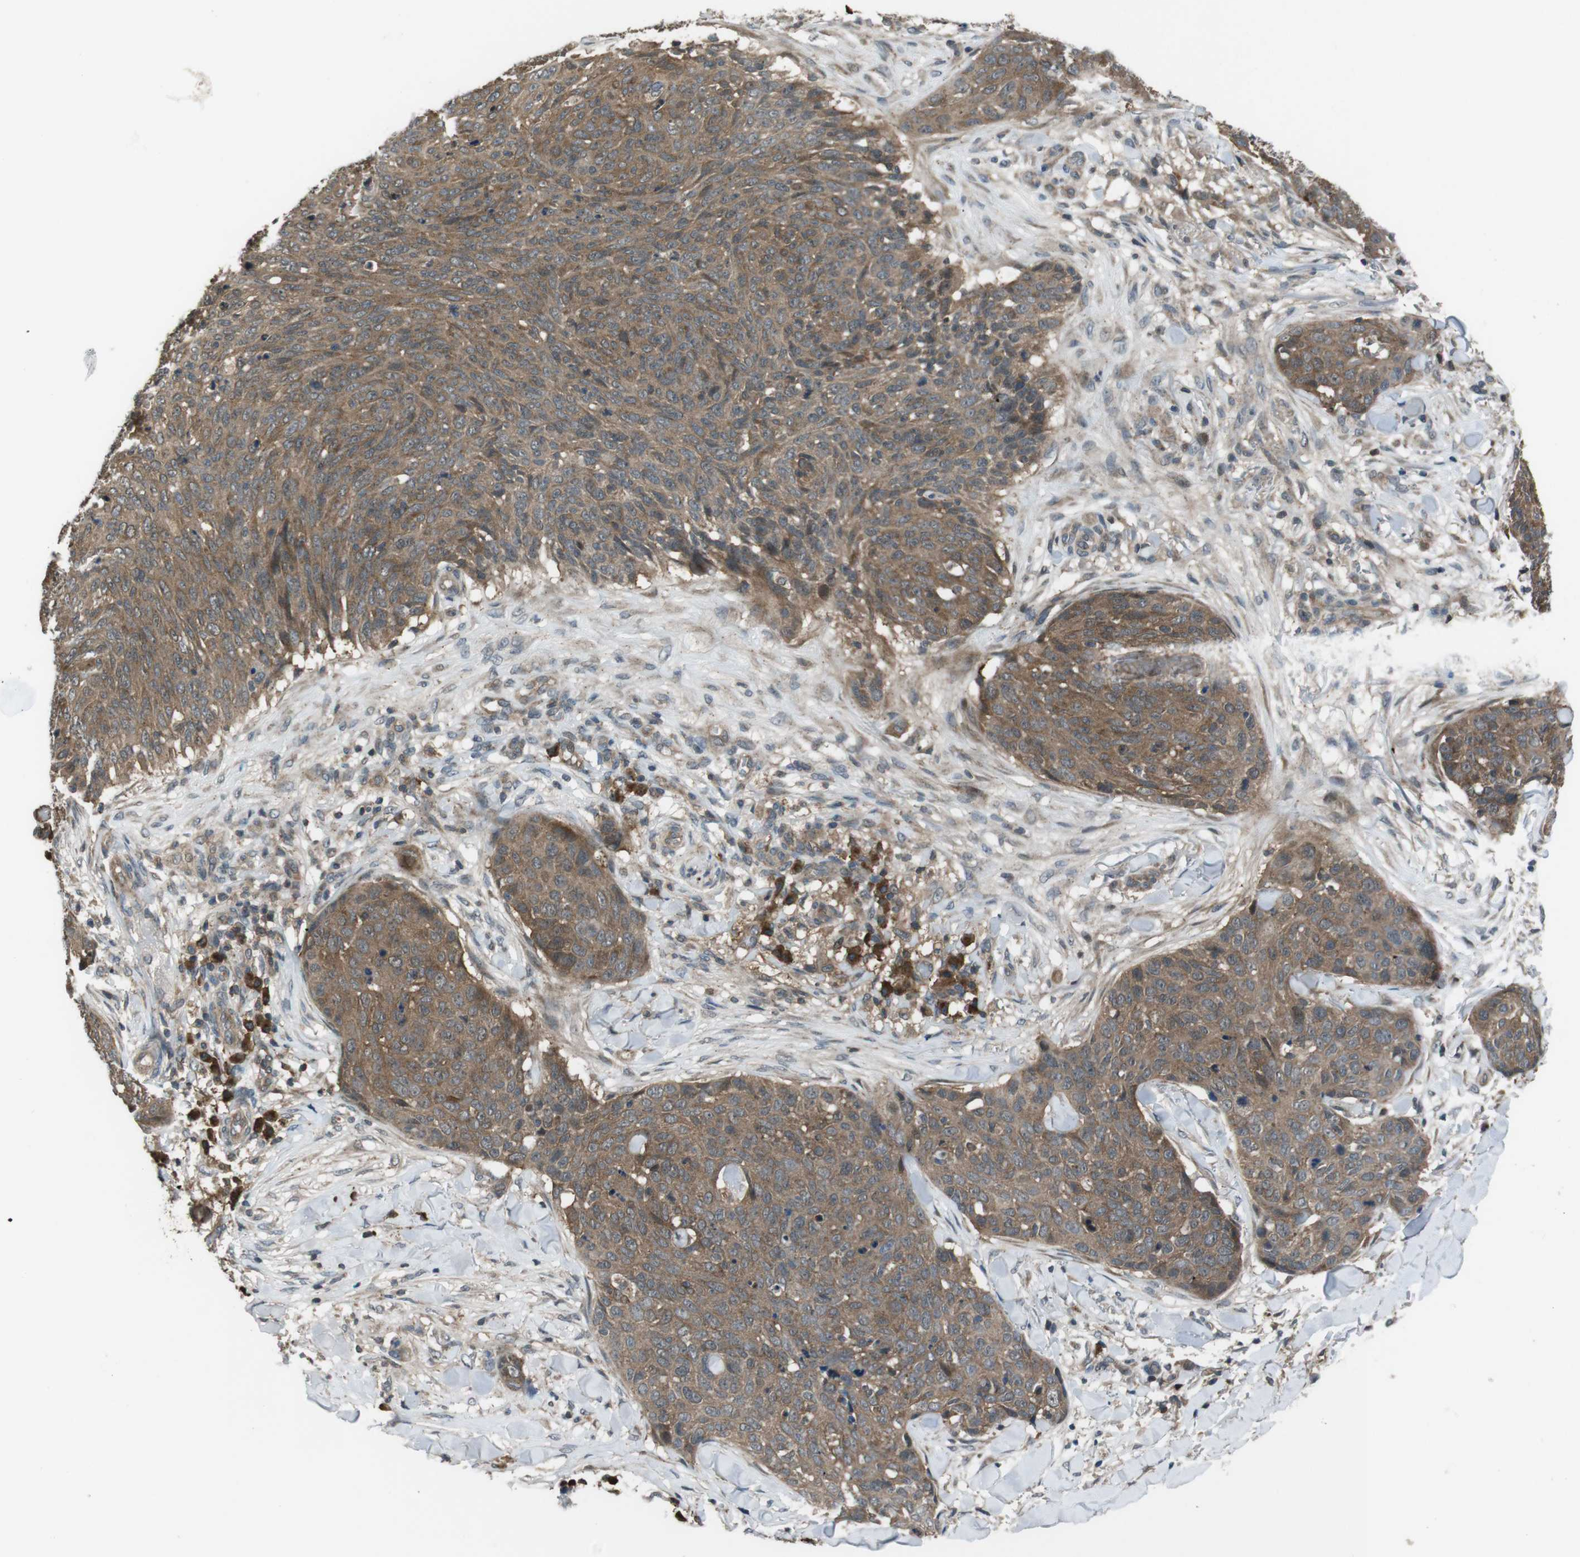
{"staining": {"intensity": "moderate", "quantity": ">75%", "location": "cytoplasmic/membranous"}, "tissue": "skin cancer", "cell_type": "Tumor cells", "image_type": "cancer", "snomed": [{"axis": "morphology", "description": "Squamous cell carcinoma in situ, NOS"}, {"axis": "morphology", "description": "Squamous cell carcinoma, NOS"}, {"axis": "topography", "description": "Skin"}], "caption": "Immunohistochemical staining of human squamous cell carcinoma in situ (skin) demonstrates medium levels of moderate cytoplasmic/membranous protein positivity in about >75% of tumor cells.", "gene": "SLC22A23", "patient": {"sex": "male", "age": 93}}